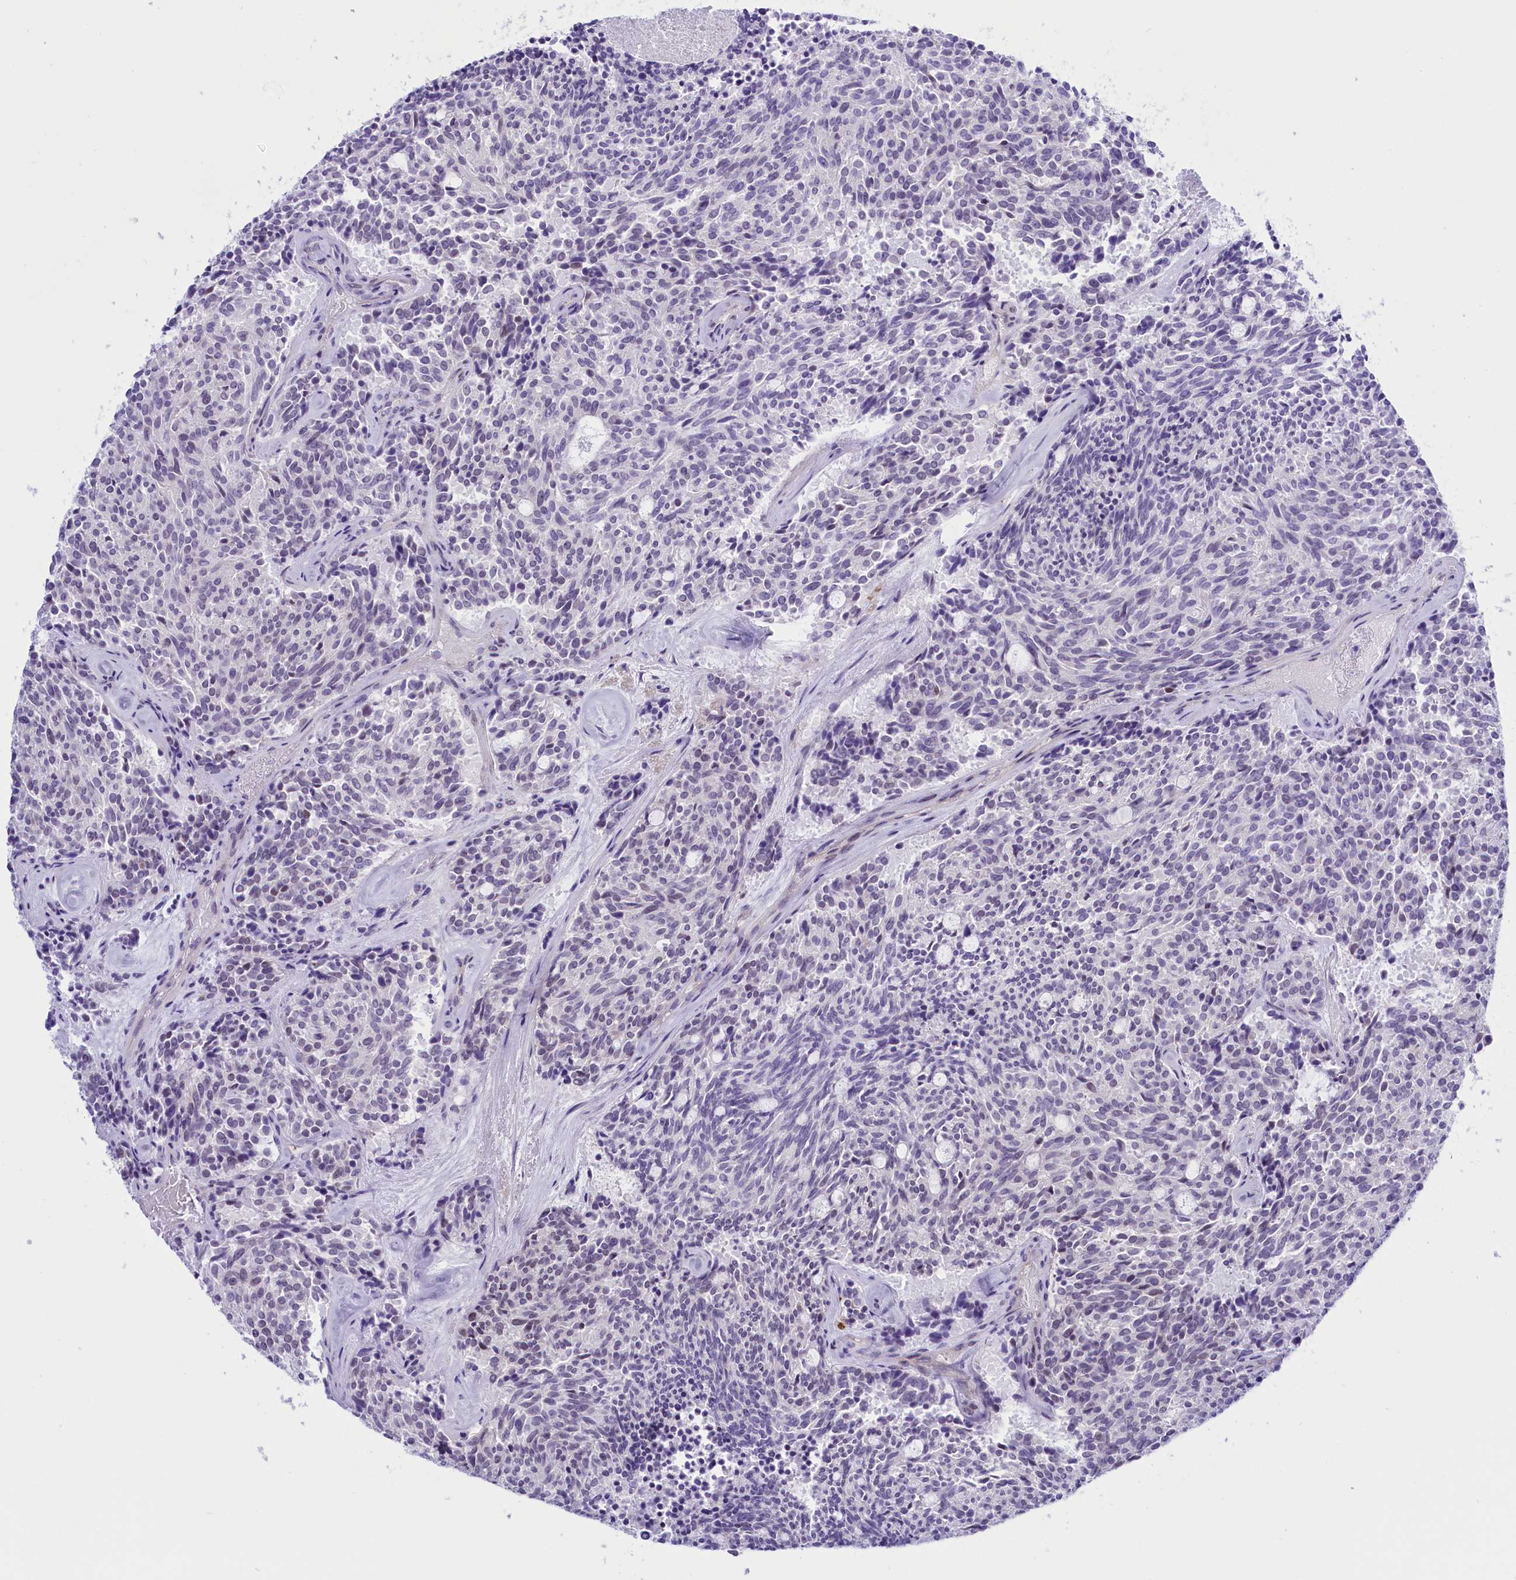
{"staining": {"intensity": "negative", "quantity": "none", "location": "none"}, "tissue": "carcinoid", "cell_type": "Tumor cells", "image_type": "cancer", "snomed": [{"axis": "morphology", "description": "Carcinoid, malignant, NOS"}, {"axis": "topography", "description": "Pancreas"}], "caption": "Immunohistochemistry (IHC) image of neoplastic tissue: carcinoid (malignant) stained with DAB exhibits no significant protein positivity in tumor cells.", "gene": "RPS6KB1", "patient": {"sex": "female", "age": 54}}